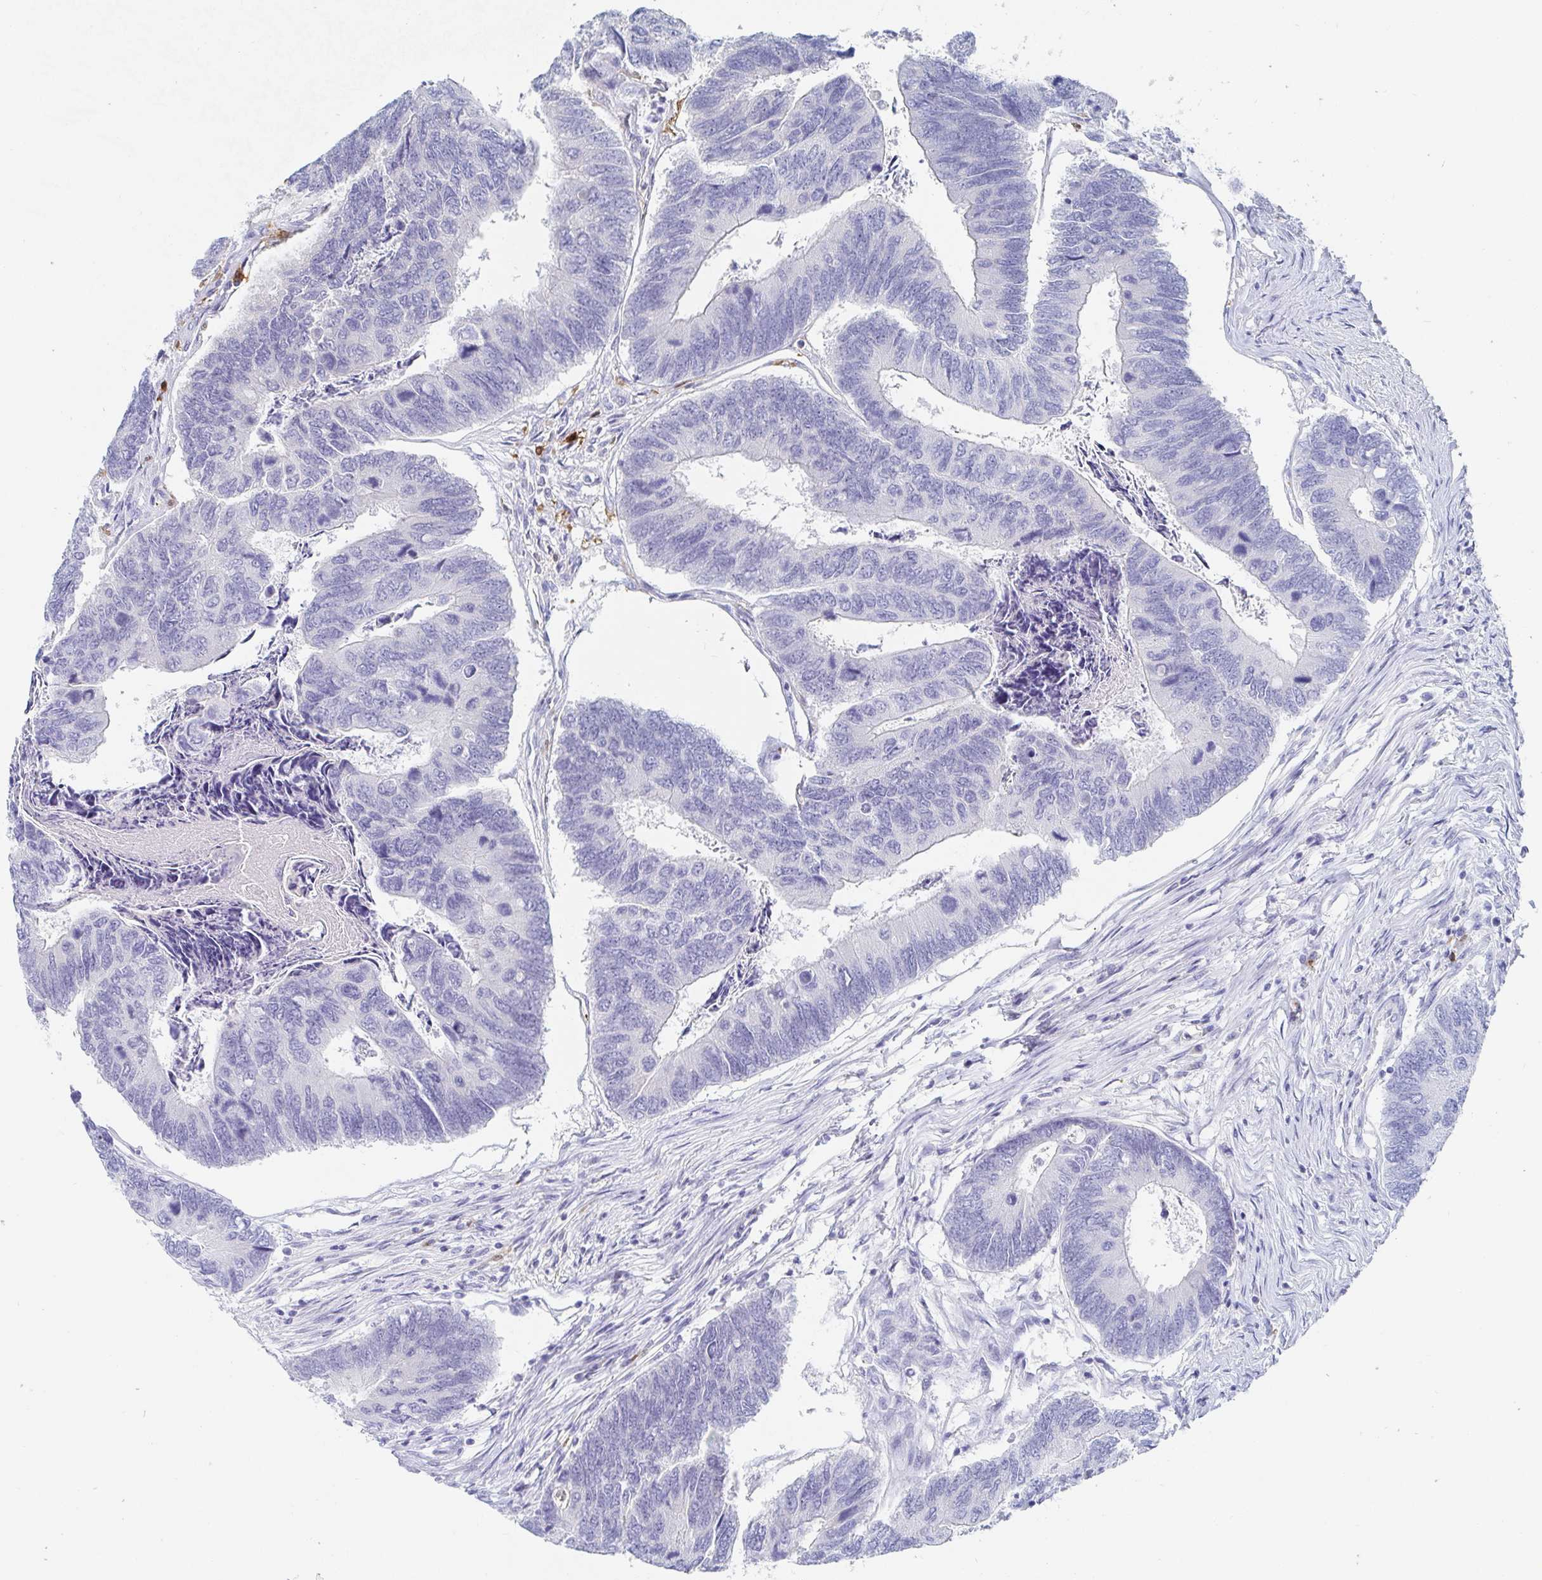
{"staining": {"intensity": "negative", "quantity": "none", "location": "none"}, "tissue": "colorectal cancer", "cell_type": "Tumor cells", "image_type": "cancer", "snomed": [{"axis": "morphology", "description": "Adenocarcinoma, NOS"}, {"axis": "topography", "description": "Colon"}], "caption": "DAB (3,3'-diaminobenzidine) immunohistochemical staining of human colorectal cancer displays no significant staining in tumor cells.", "gene": "OR2A4", "patient": {"sex": "female", "age": 67}}